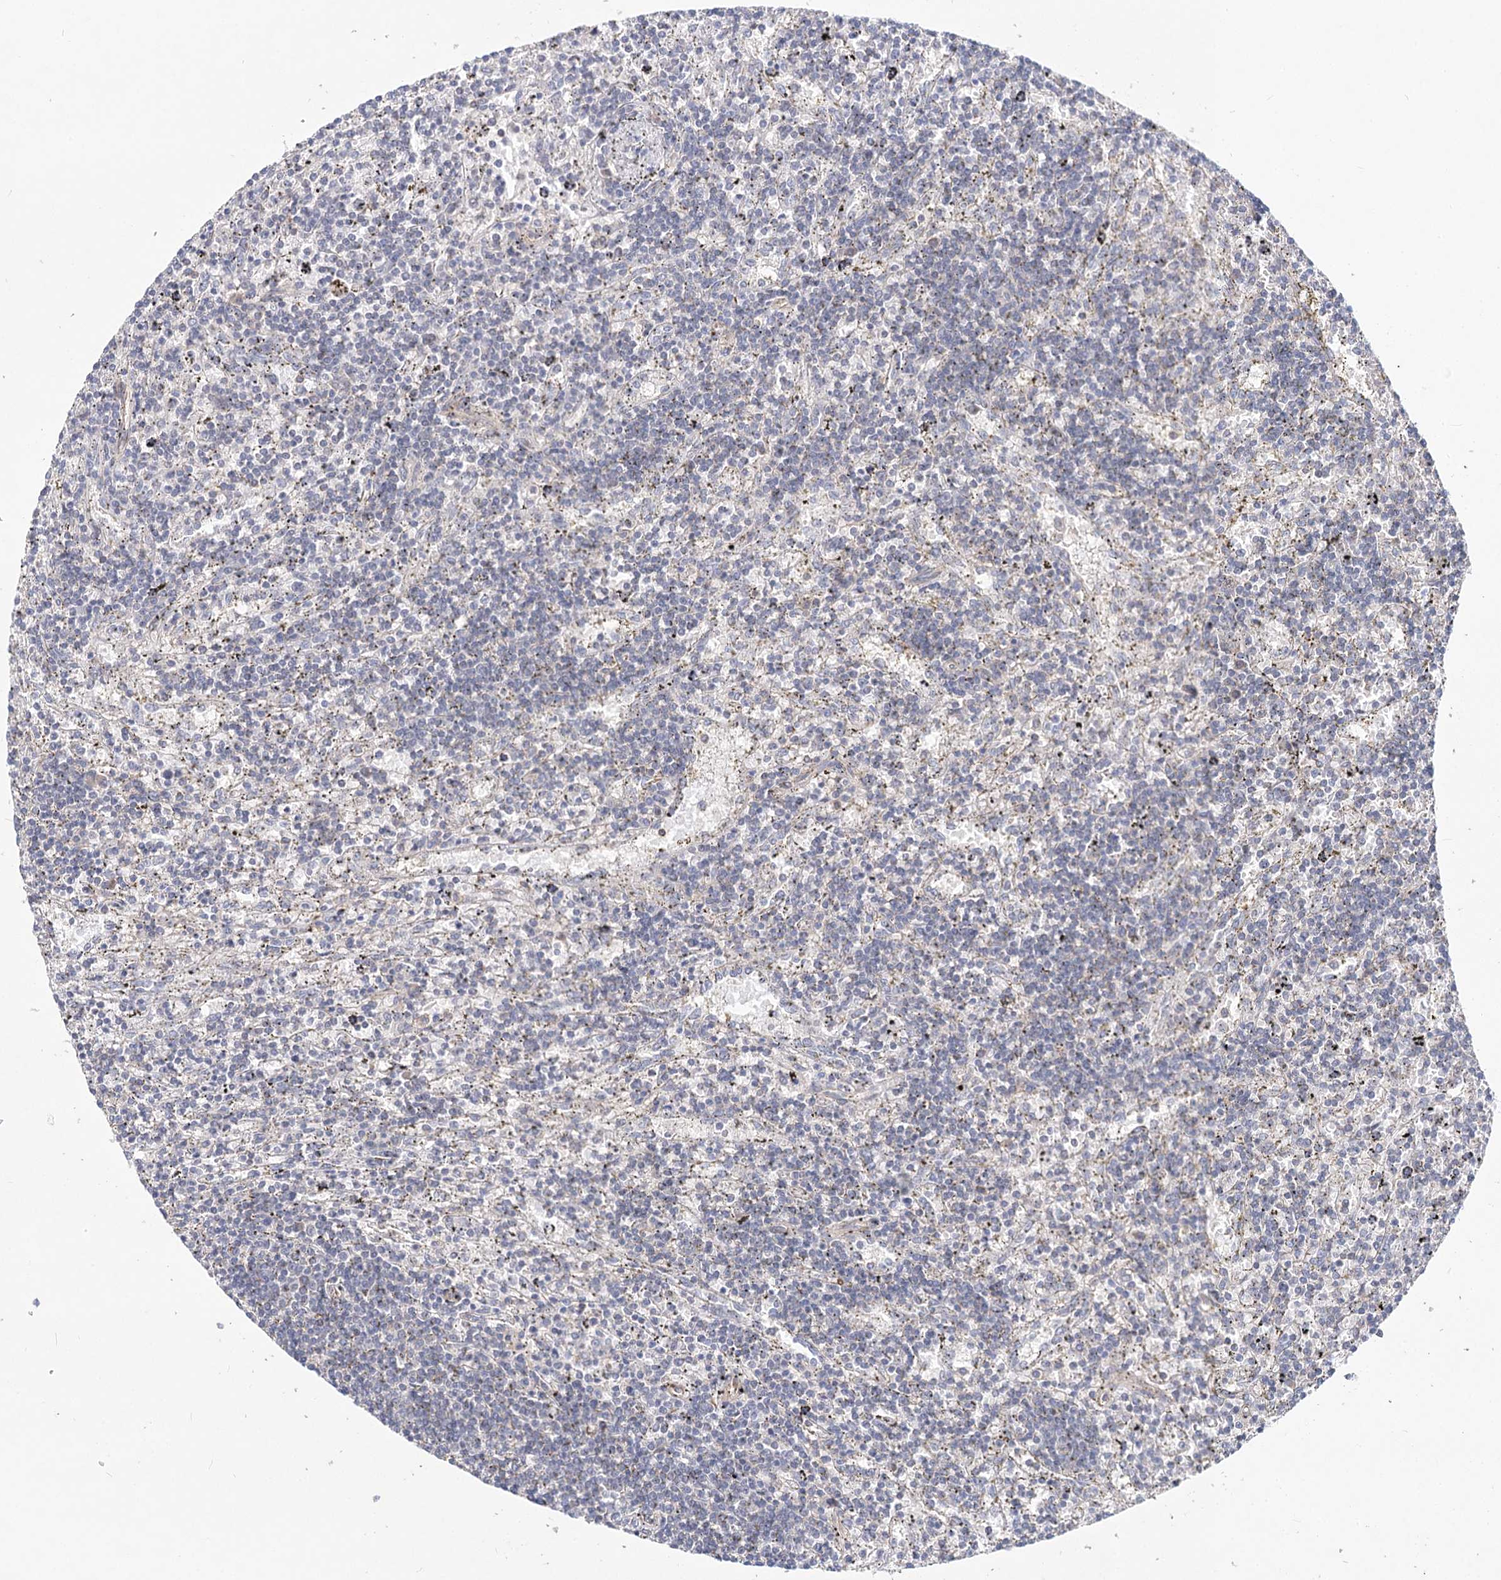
{"staining": {"intensity": "negative", "quantity": "none", "location": "none"}, "tissue": "lymphoma", "cell_type": "Tumor cells", "image_type": "cancer", "snomed": [{"axis": "morphology", "description": "Malignant lymphoma, non-Hodgkin's type, Low grade"}, {"axis": "topography", "description": "Spleen"}], "caption": "Immunohistochemistry photomicrograph of human lymphoma stained for a protein (brown), which exhibits no expression in tumor cells.", "gene": "TMEM218", "patient": {"sex": "male", "age": 76}}